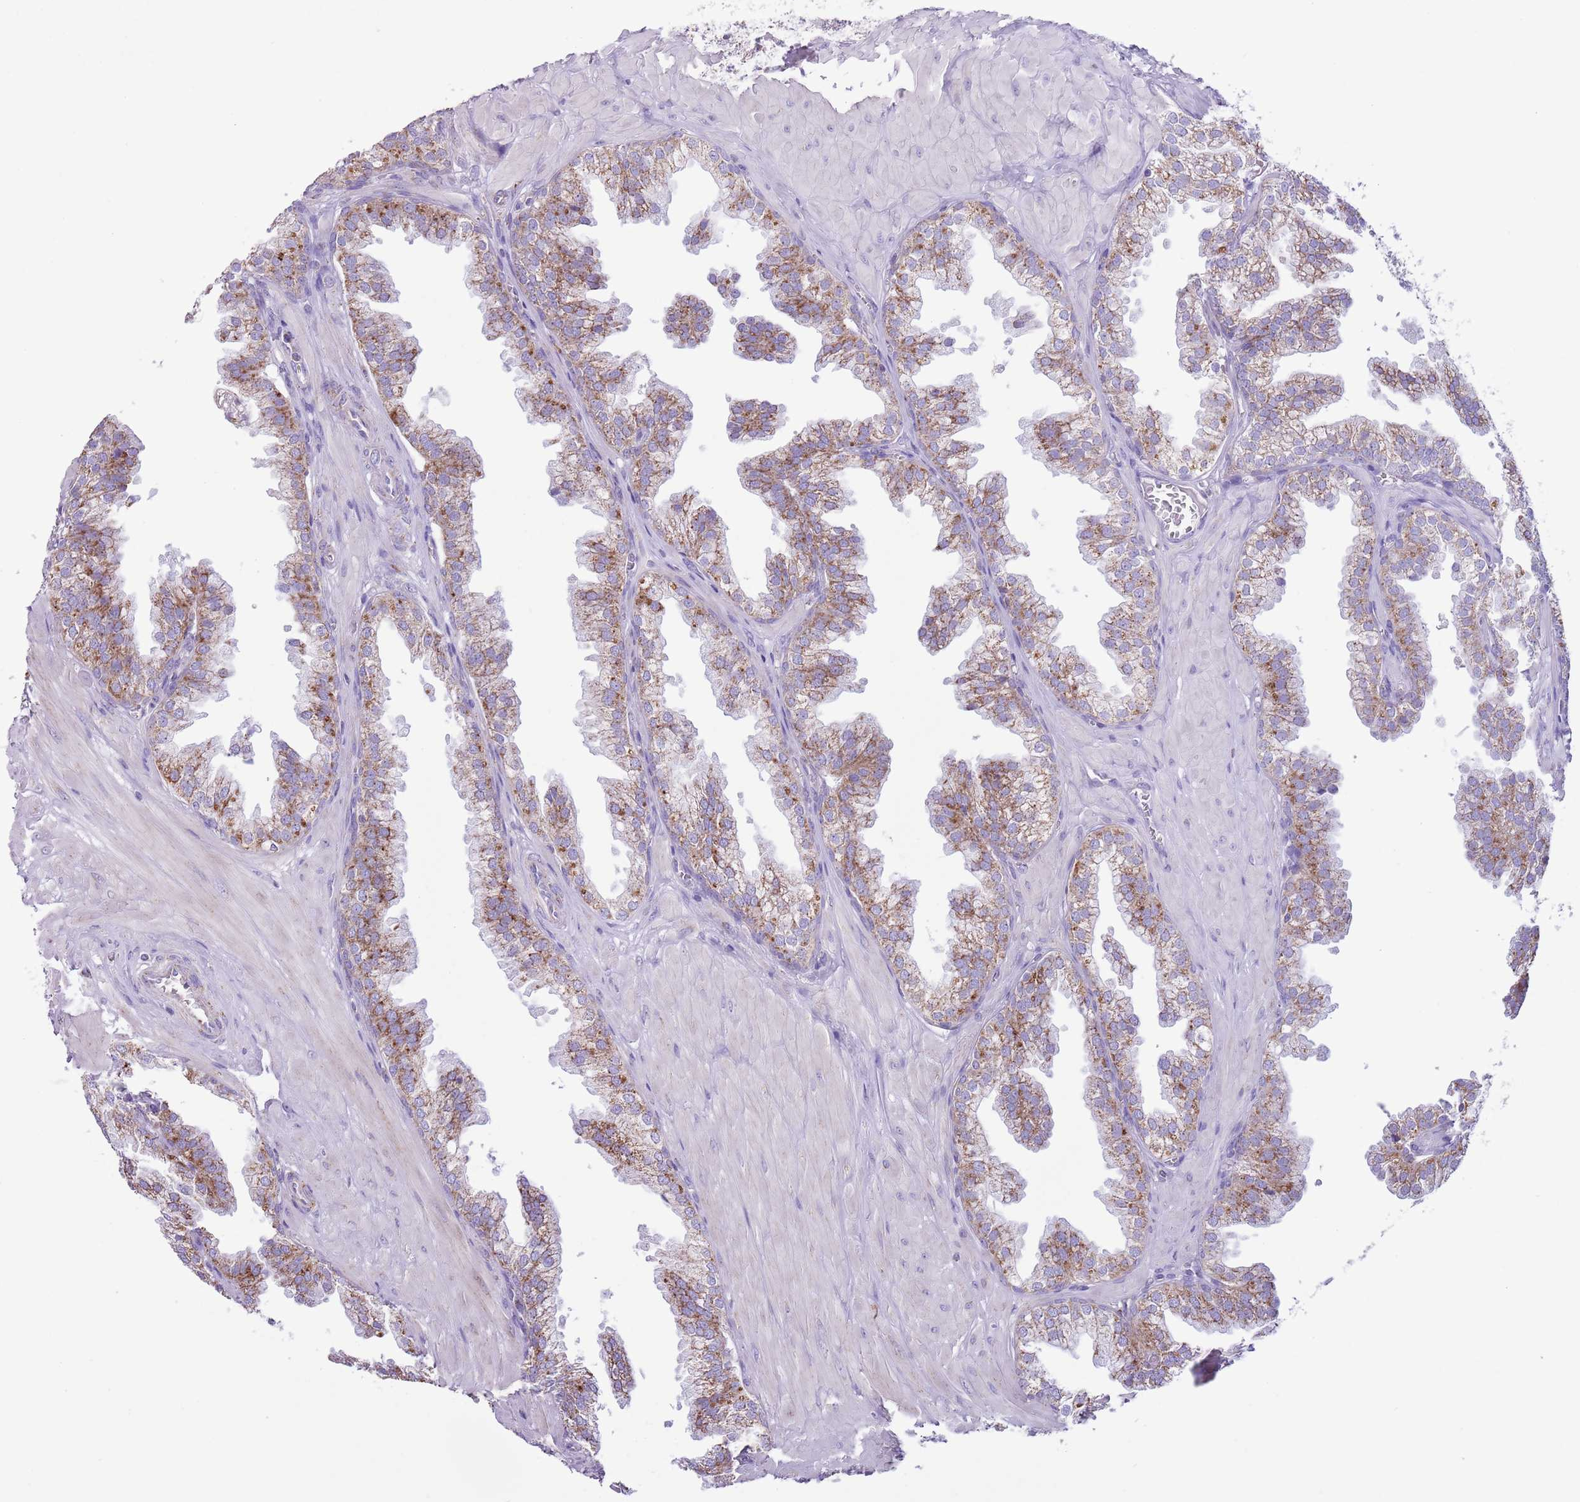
{"staining": {"intensity": "moderate", "quantity": "25%-75%", "location": "cytoplasmic/membranous"}, "tissue": "prostate", "cell_type": "Glandular cells", "image_type": "normal", "snomed": [{"axis": "morphology", "description": "Normal tissue, NOS"}, {"axis": "topography", "description": "Prostate"}, {"axis": "topography", "description": "Peripheral nerve tissue"}], "caption": "Immunohistochemistry (IHC) (DAB) staining of unremarkable prostate reveals moderate cytoplasmic/membranous protein positivity in about 25%-75% of glandular cells. Nuclei are stained in blue.", "gene": "ATP6V1B1", "patient": {"sex": "male", "age": 55}}